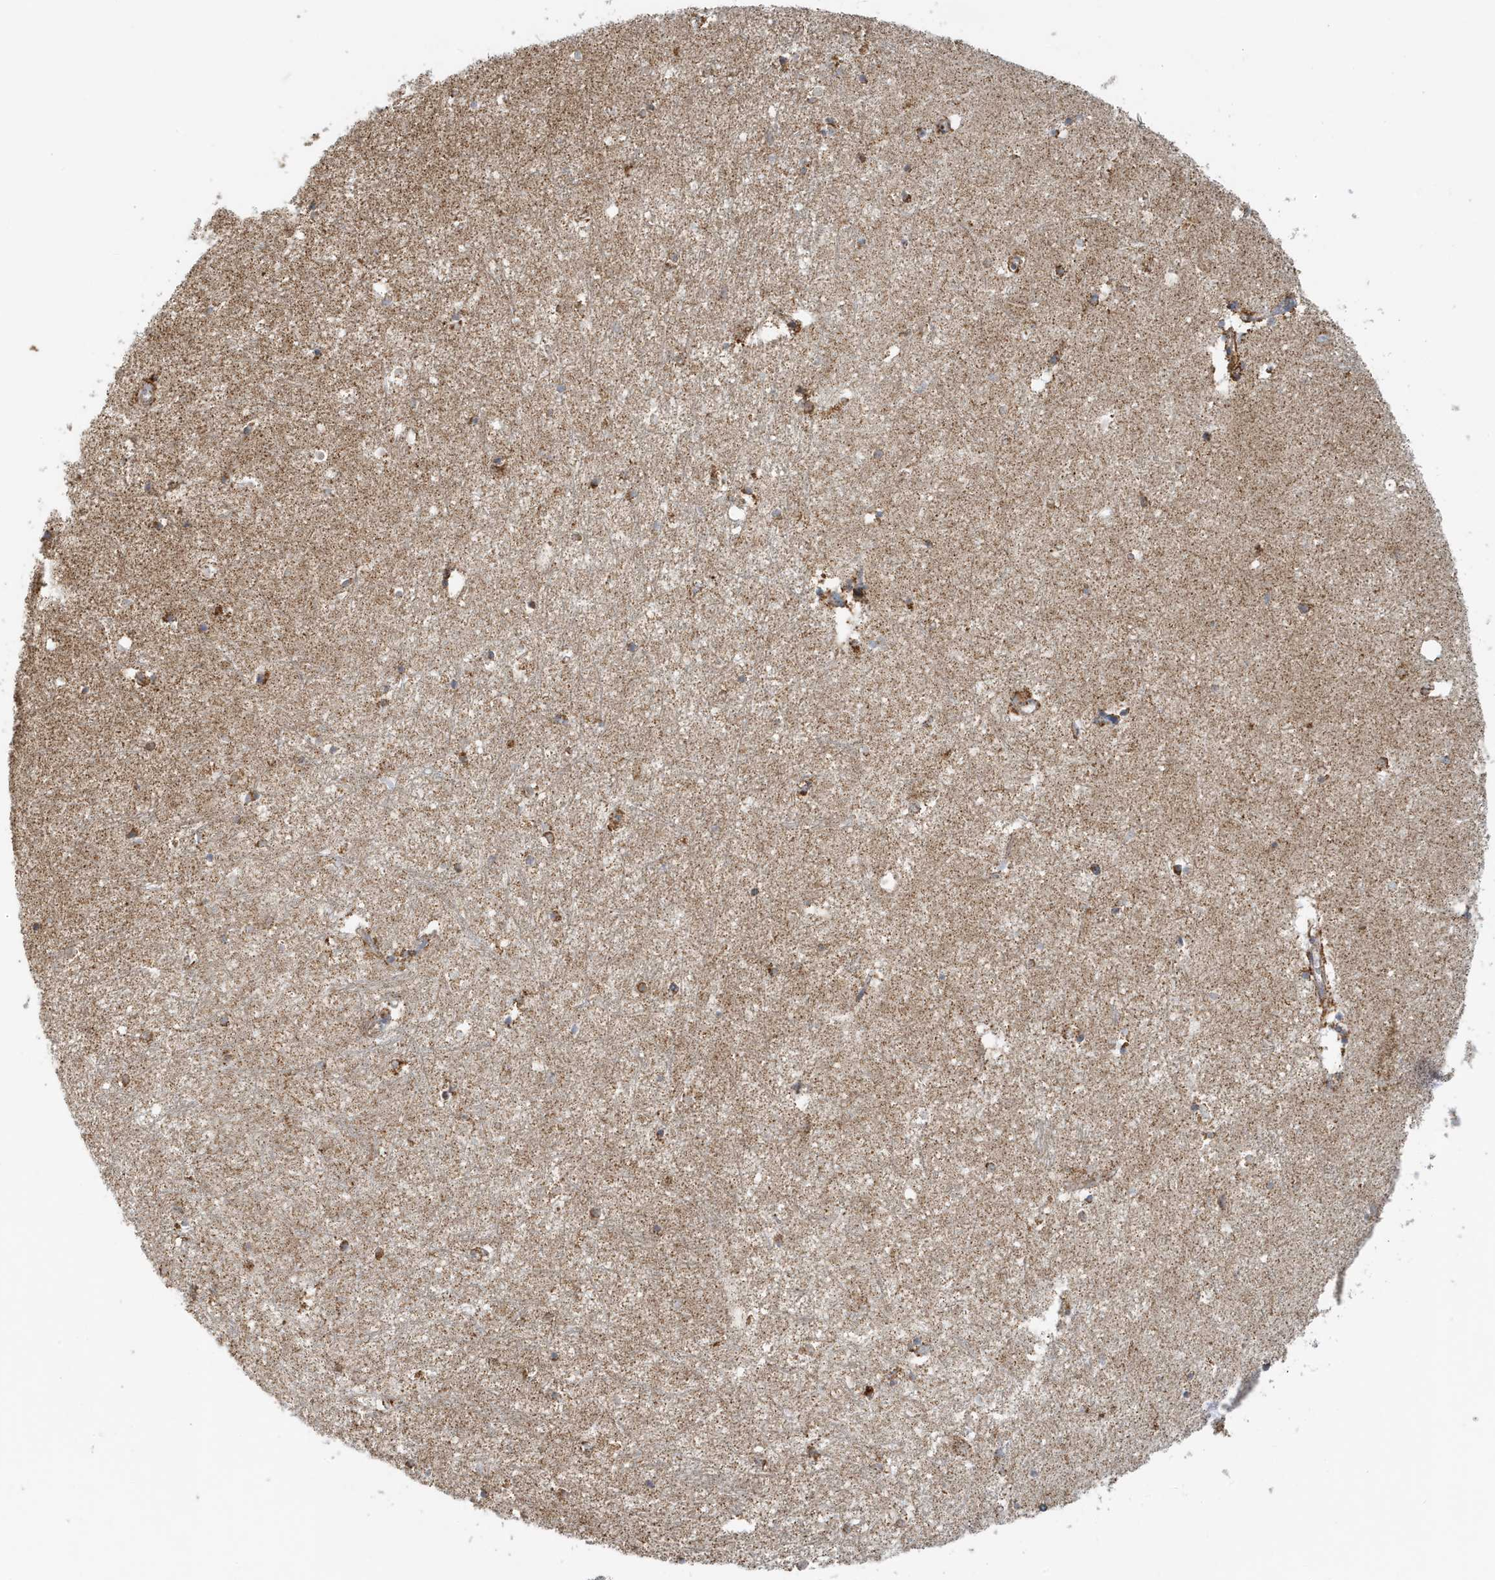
{"staining": {"intensity": "moderate", "quantity": ">75%", "location": "cytoplasmic/membranous"}, "tissue": "hippocampus", "cell_type": "Glial cells", "image_type": "normal", "snomed": [{"axis": "morphology", "description": "Normal tissue, NOS"}, {"axis": "topography", "description": "Hippocampus"}], "caption": "This is a histology image of immunohistochemistry staining of unremarkable hippocampus, which shows moderate staining in the cytoplasmic/membranous of glial cells.", "gene": "MAN1A1", "patient": {"sex": "female", "age": 64}}